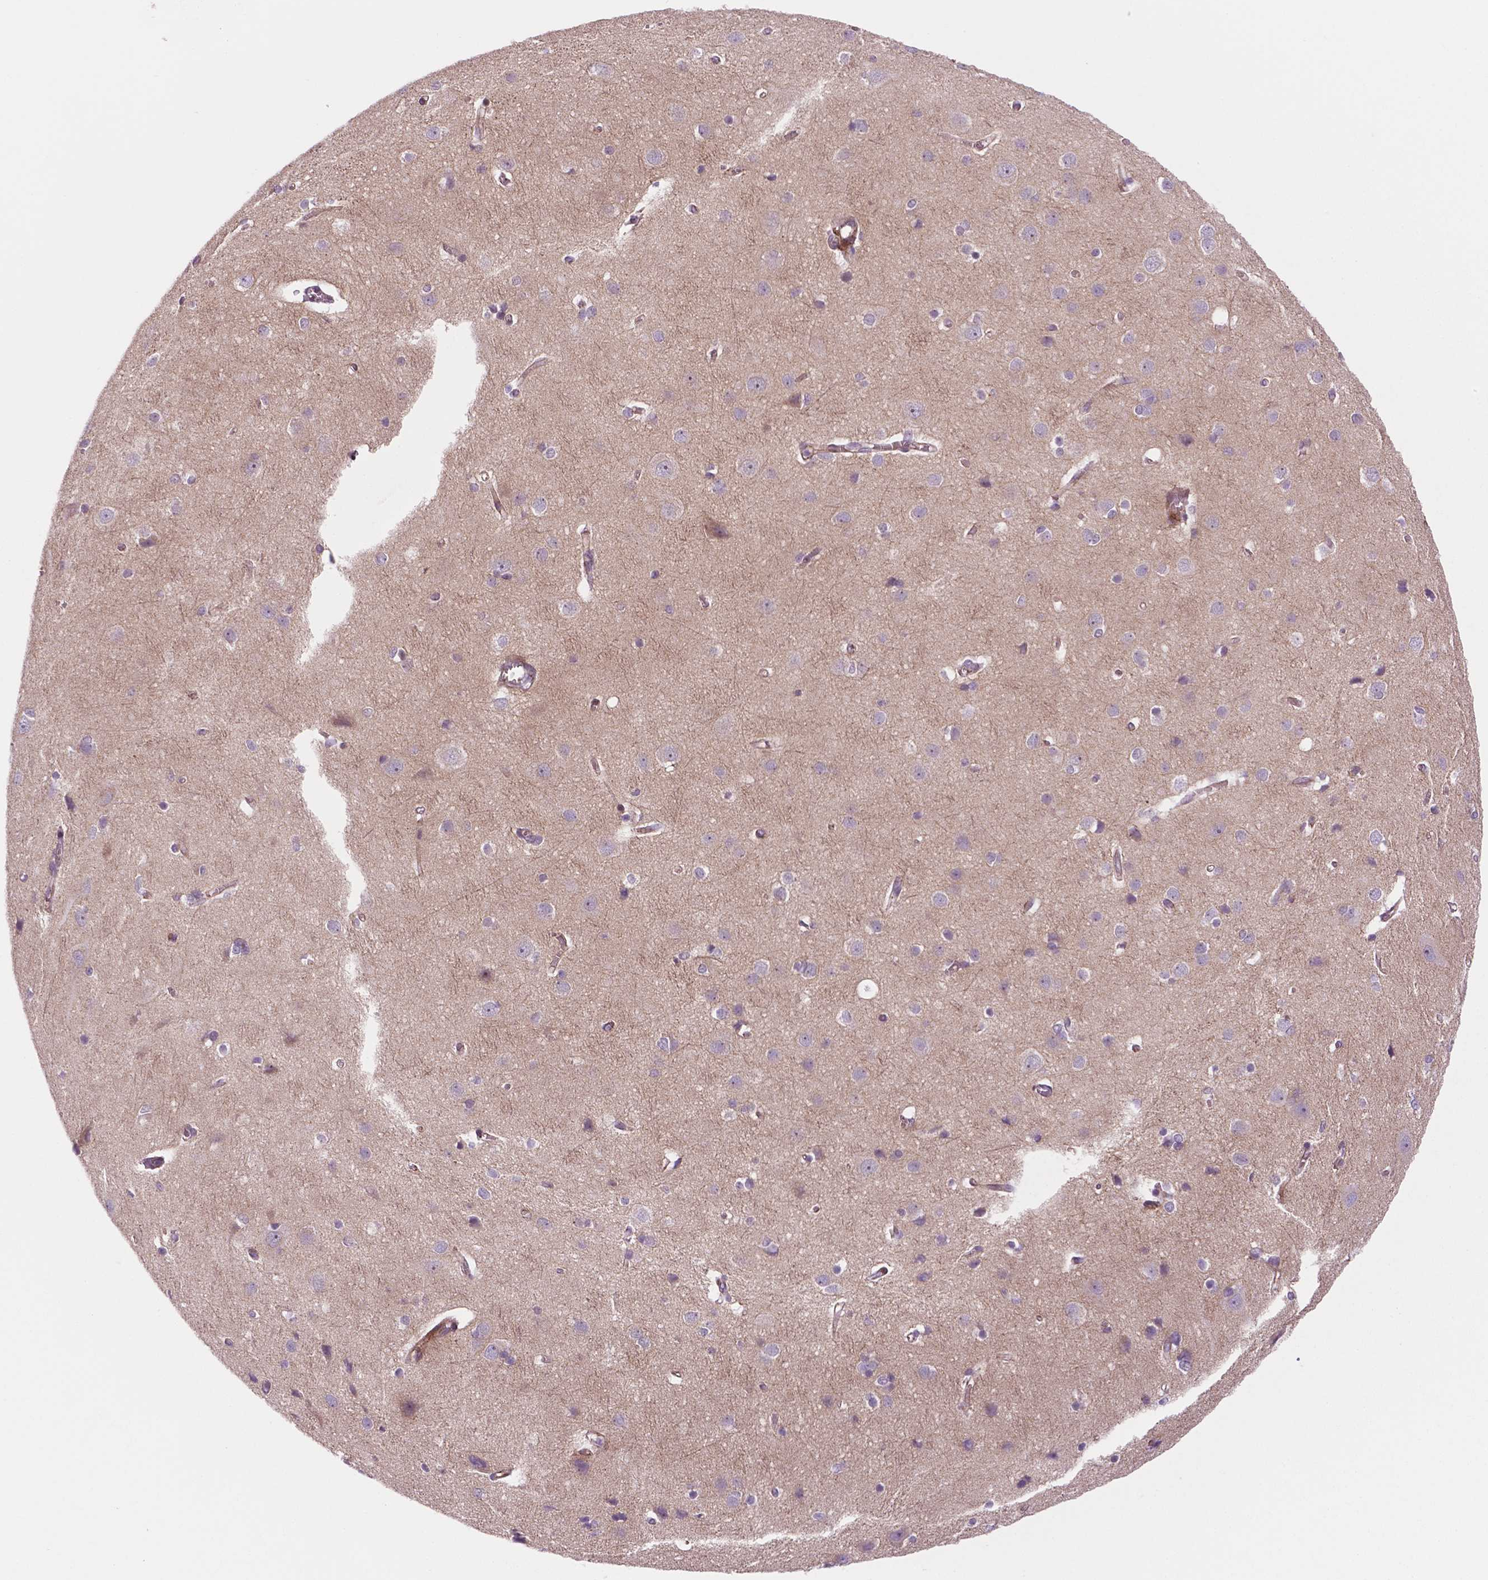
{"staining": {"intensity": "negative", "quantity": "none", "location": "none"}, "tissue": "cerebral cortex", "cell_type": "Endothelial cells", "image_type": "normal", "snomed": [{"axis": "morphology", "description": "Normal tissue, NOS"}, {"axis": "topography", "description": "Cerebral cortex"}], "caption": "Immunohistochemistry micrograph of unremarkable cerebral cortex: cerebral cortex stained with DAB (3,3'-diaminobenzidine) displays no significant protein staining in endothelial cells. Brightfield microscopy of immunohistochemistry stained with DAB (brown) and hematoxylin (blue), captured at high magnification.", "gene": "RND3", "patient": {"sex": "male", "age": 37}}